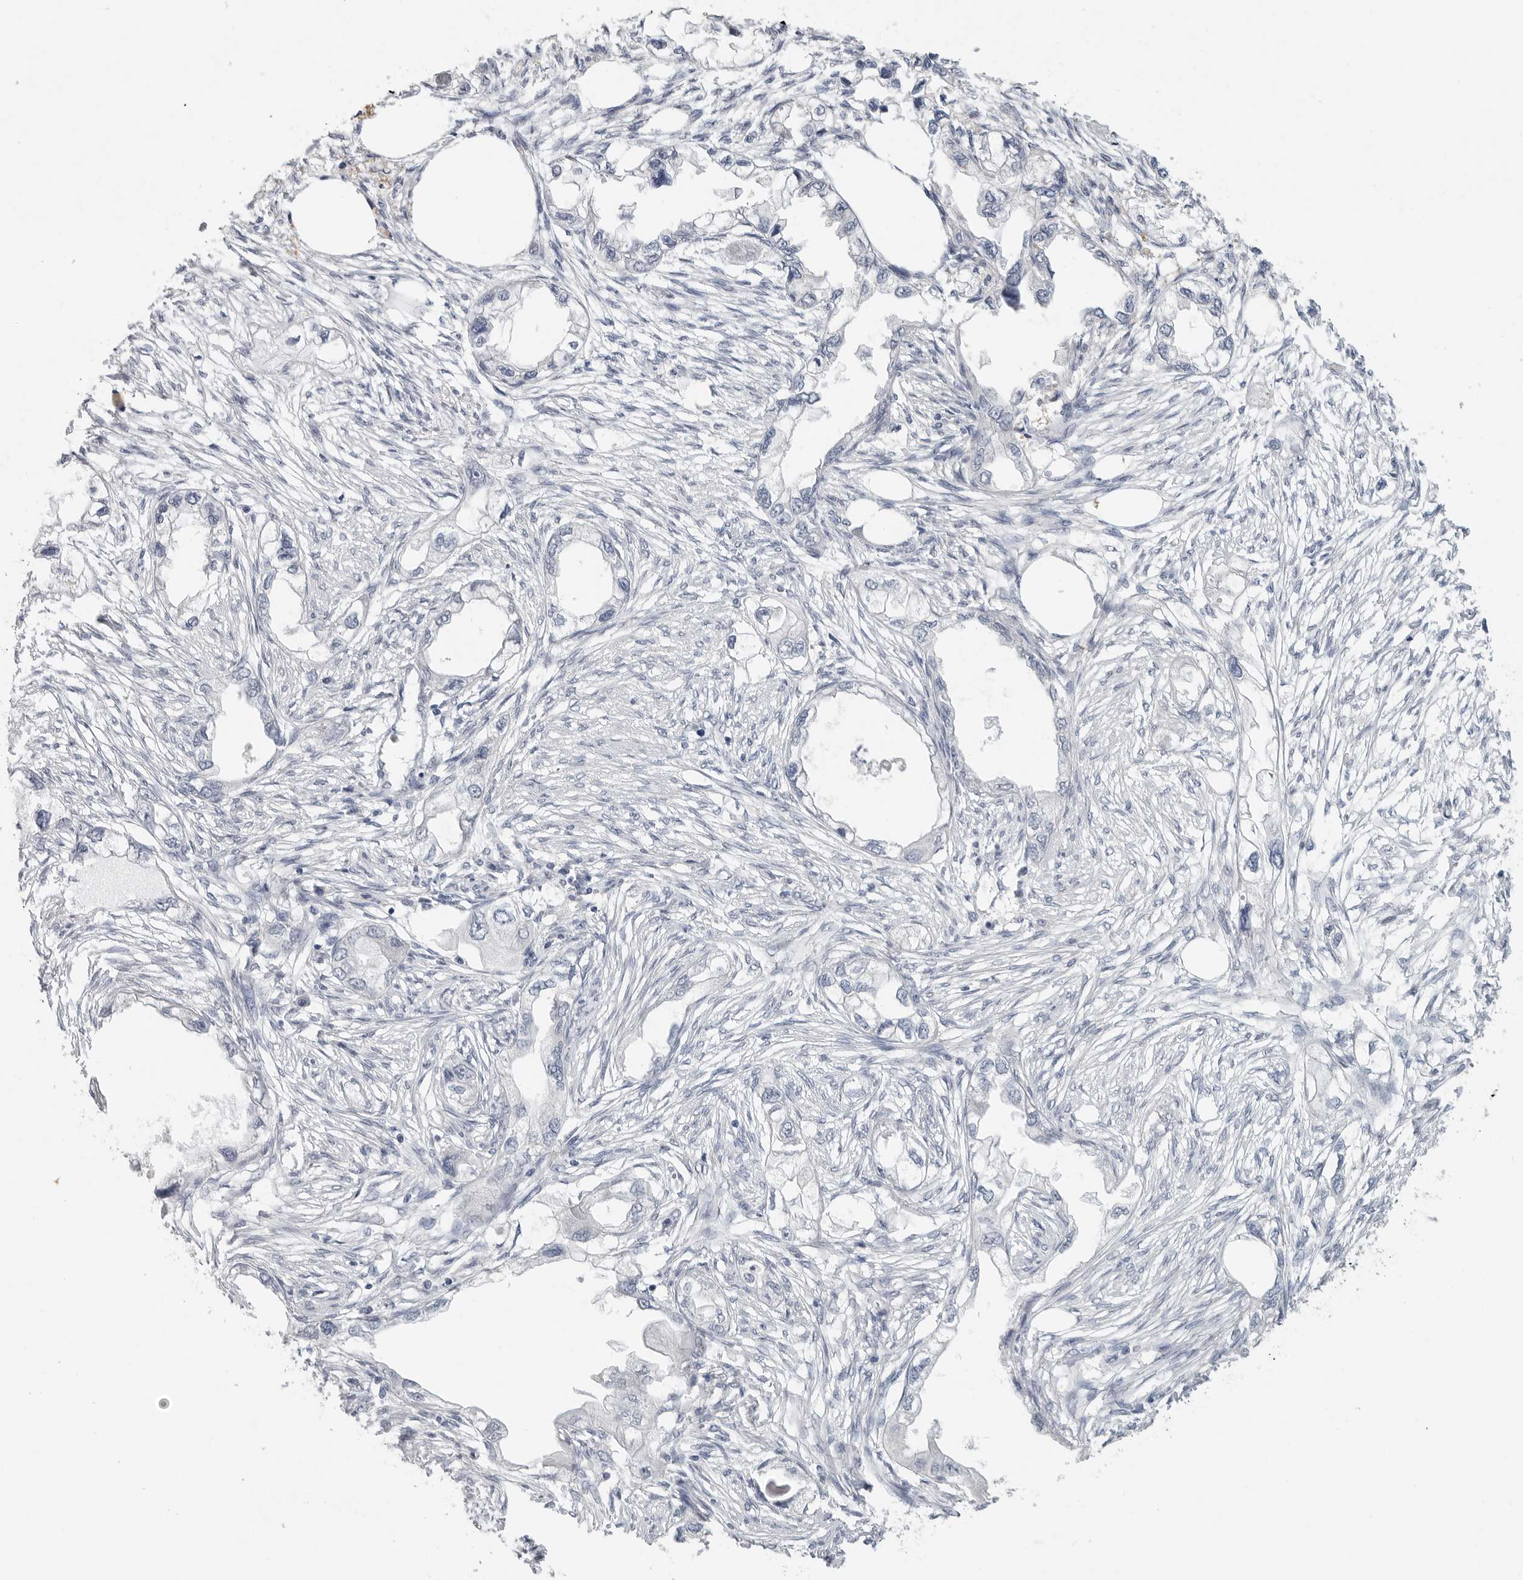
{"staining": {"intensity": "negative", "quantity": "none", "location": "none"}, "tissue": "endometrial cancer", "cell_type": "Tumor cells", "image_type": "cancer", "snomed": [{"axis": "morphology", "description": "Adenocarcinoma, NOS"}, {"axis": "morphology", "description": "Adenocarcinoma, metastatic, NOS"}, {"axis": "topography", "description": "Adipose tissue"}, {"axis": "topography", "description": "Endometrium"}], "caption": "High power microscopy photomicrograph of an IHC image of endometrial cancer, revealing no significant expression in tumor cells.", "gene": "REG4", "patient": {"sex": "female", "age": 67}}